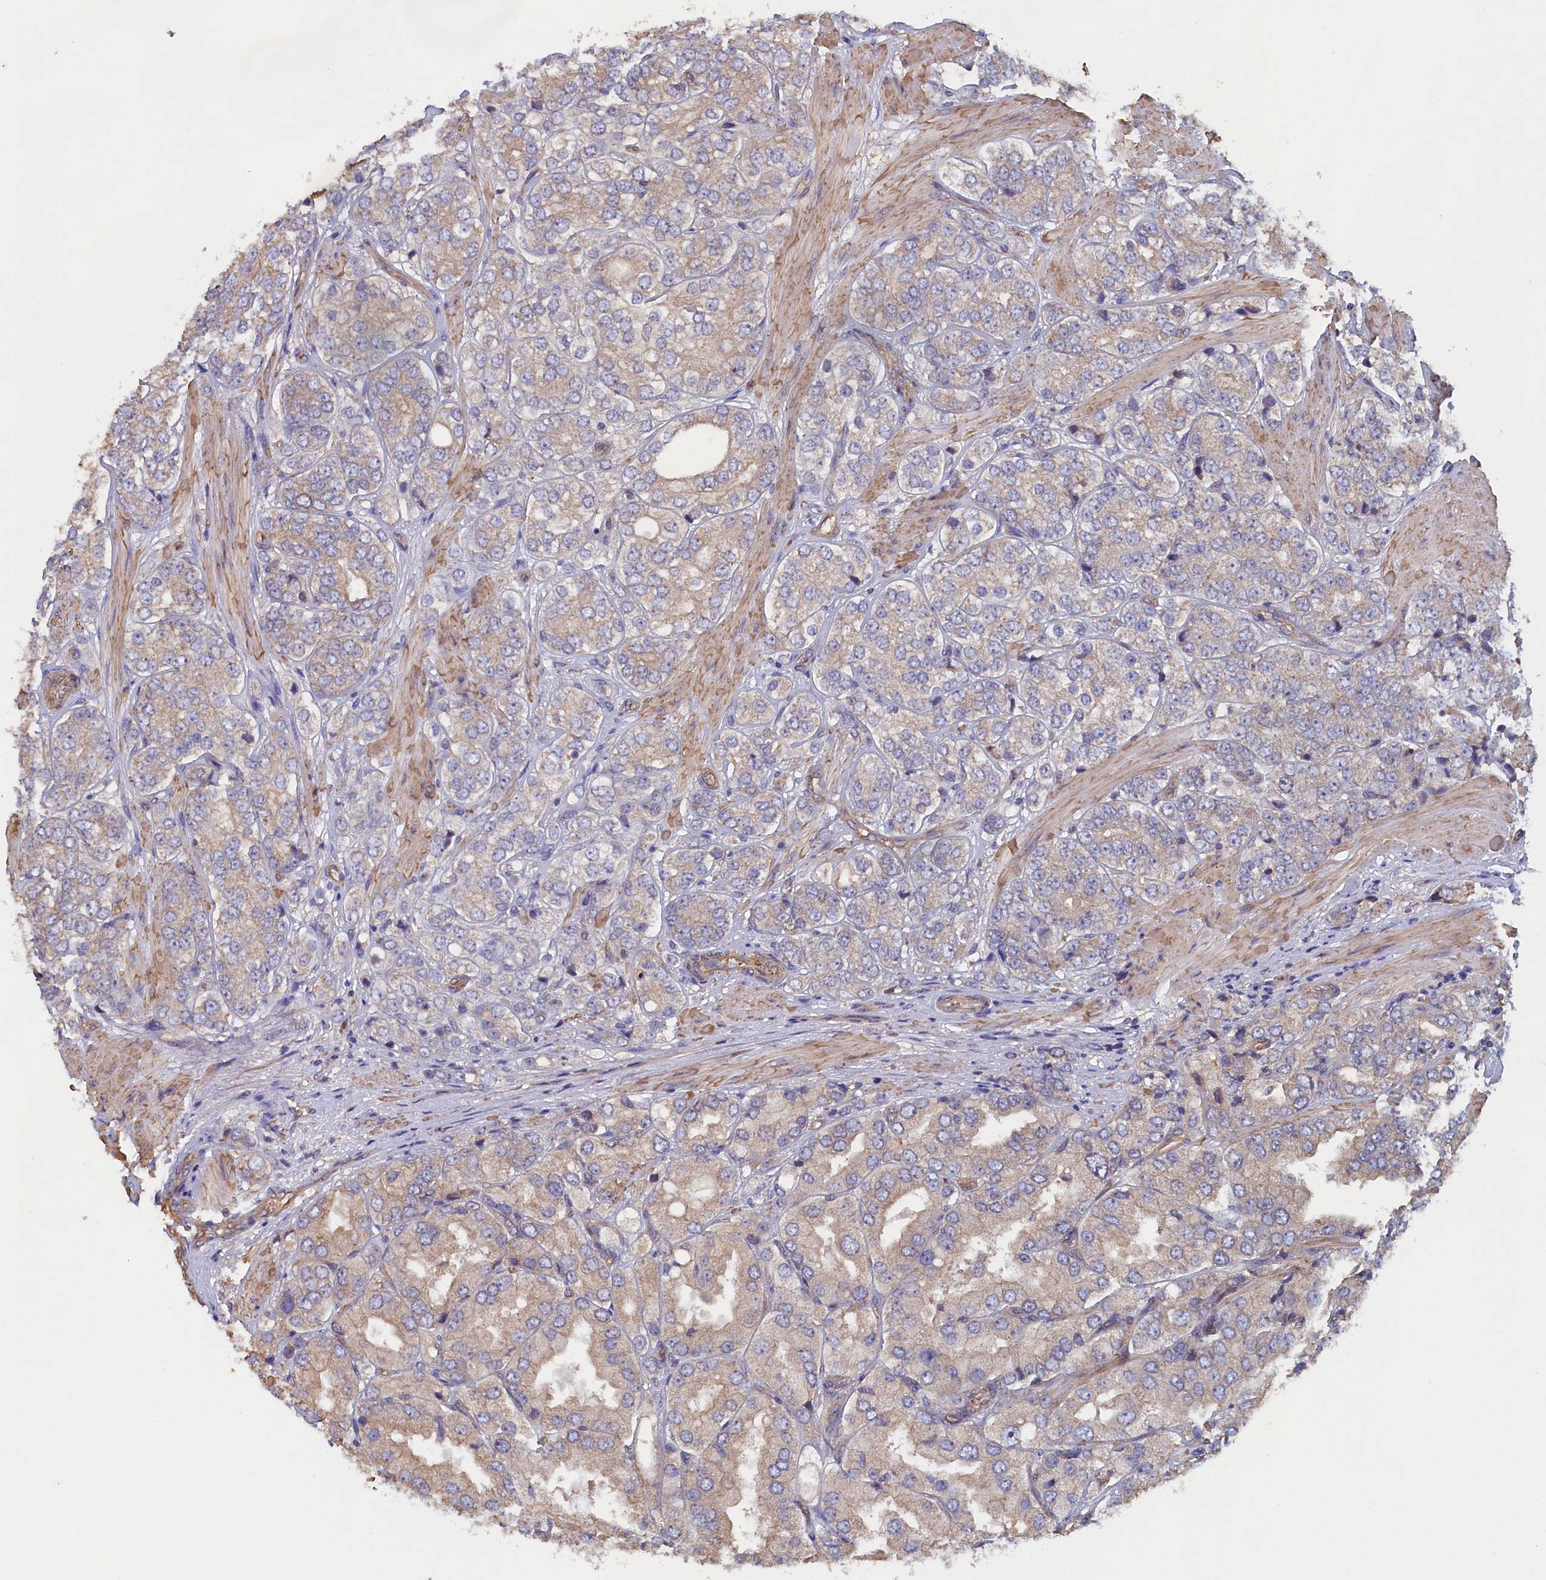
{"staining": {"intensity": "weak", "quantity": "<25%", "location": "cytoplasmic/membranous"}, "tissue": "prostate cancer", "cell_type": "Tumor cells", "image_type": "cancer", "snomed": [{"axis": "morphology", "description": "Adenocarcinoma, High grade"}, {"axis": "topography", "description": "Prostate"}], "caption": "Tumor cells are negative for brown protein staining in prostate cancer.", "gene": "ANKRD2", "patient": {"sex": "male", "age": 50}}